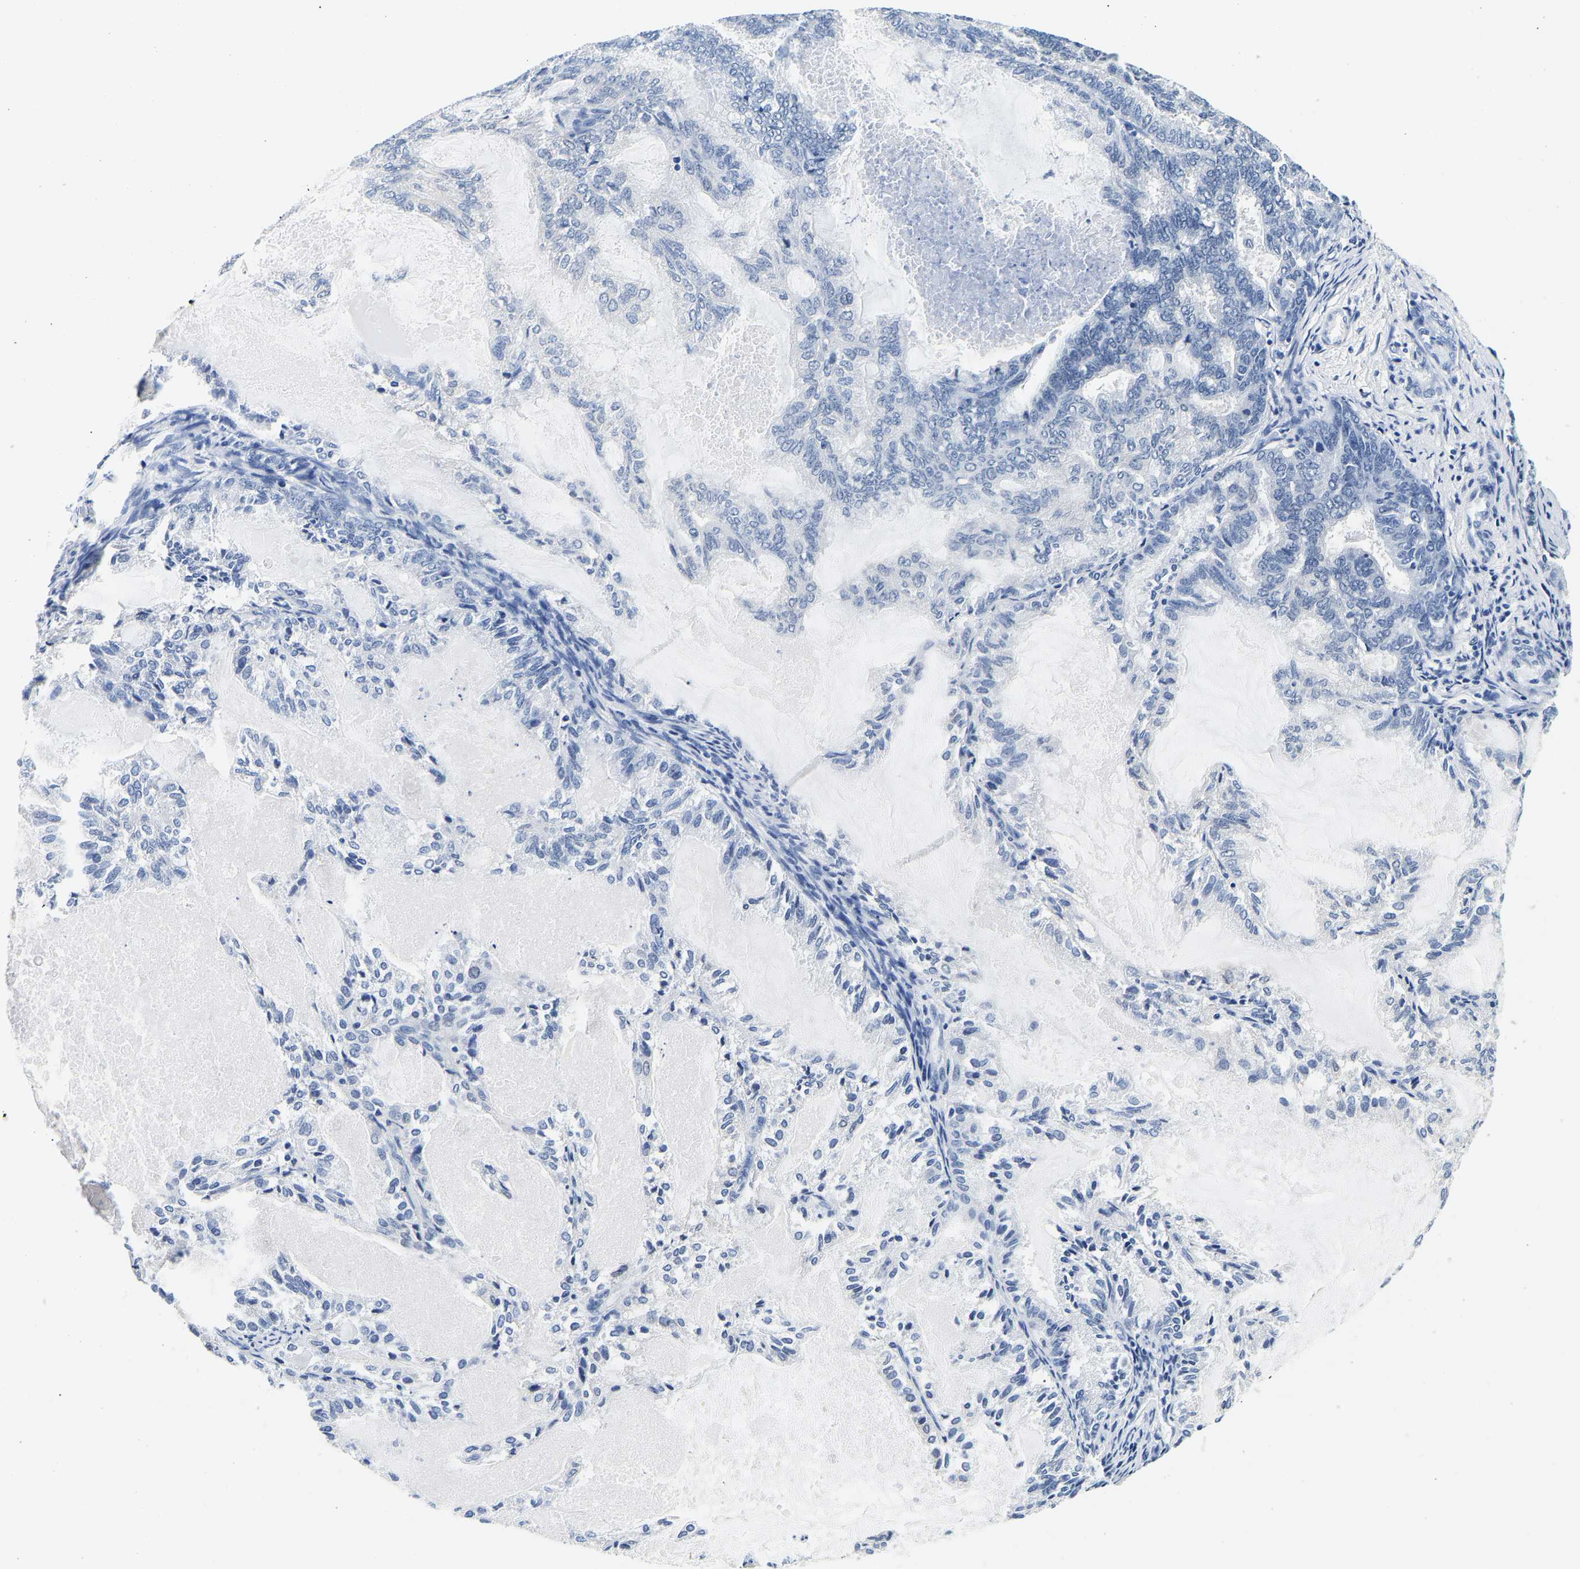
{"staining": {"intensity": "negative", "quantity": "none", "location": "none"}, "tissue": "endometrial cancer", "cell_type": "Tumor cells", "image_type": "cancer", "snomed": [{"axis": "morphology", "description": "Adenocarcinoma, NOS"}, {"axis": "topography", "description": "Endometrium"}], "caption": "Micrograph shows no significant protein positivity in tumor cells of endometrial cancer.", "gene": "UCHL3", "patient": {"sex": "female", "age": 86}}